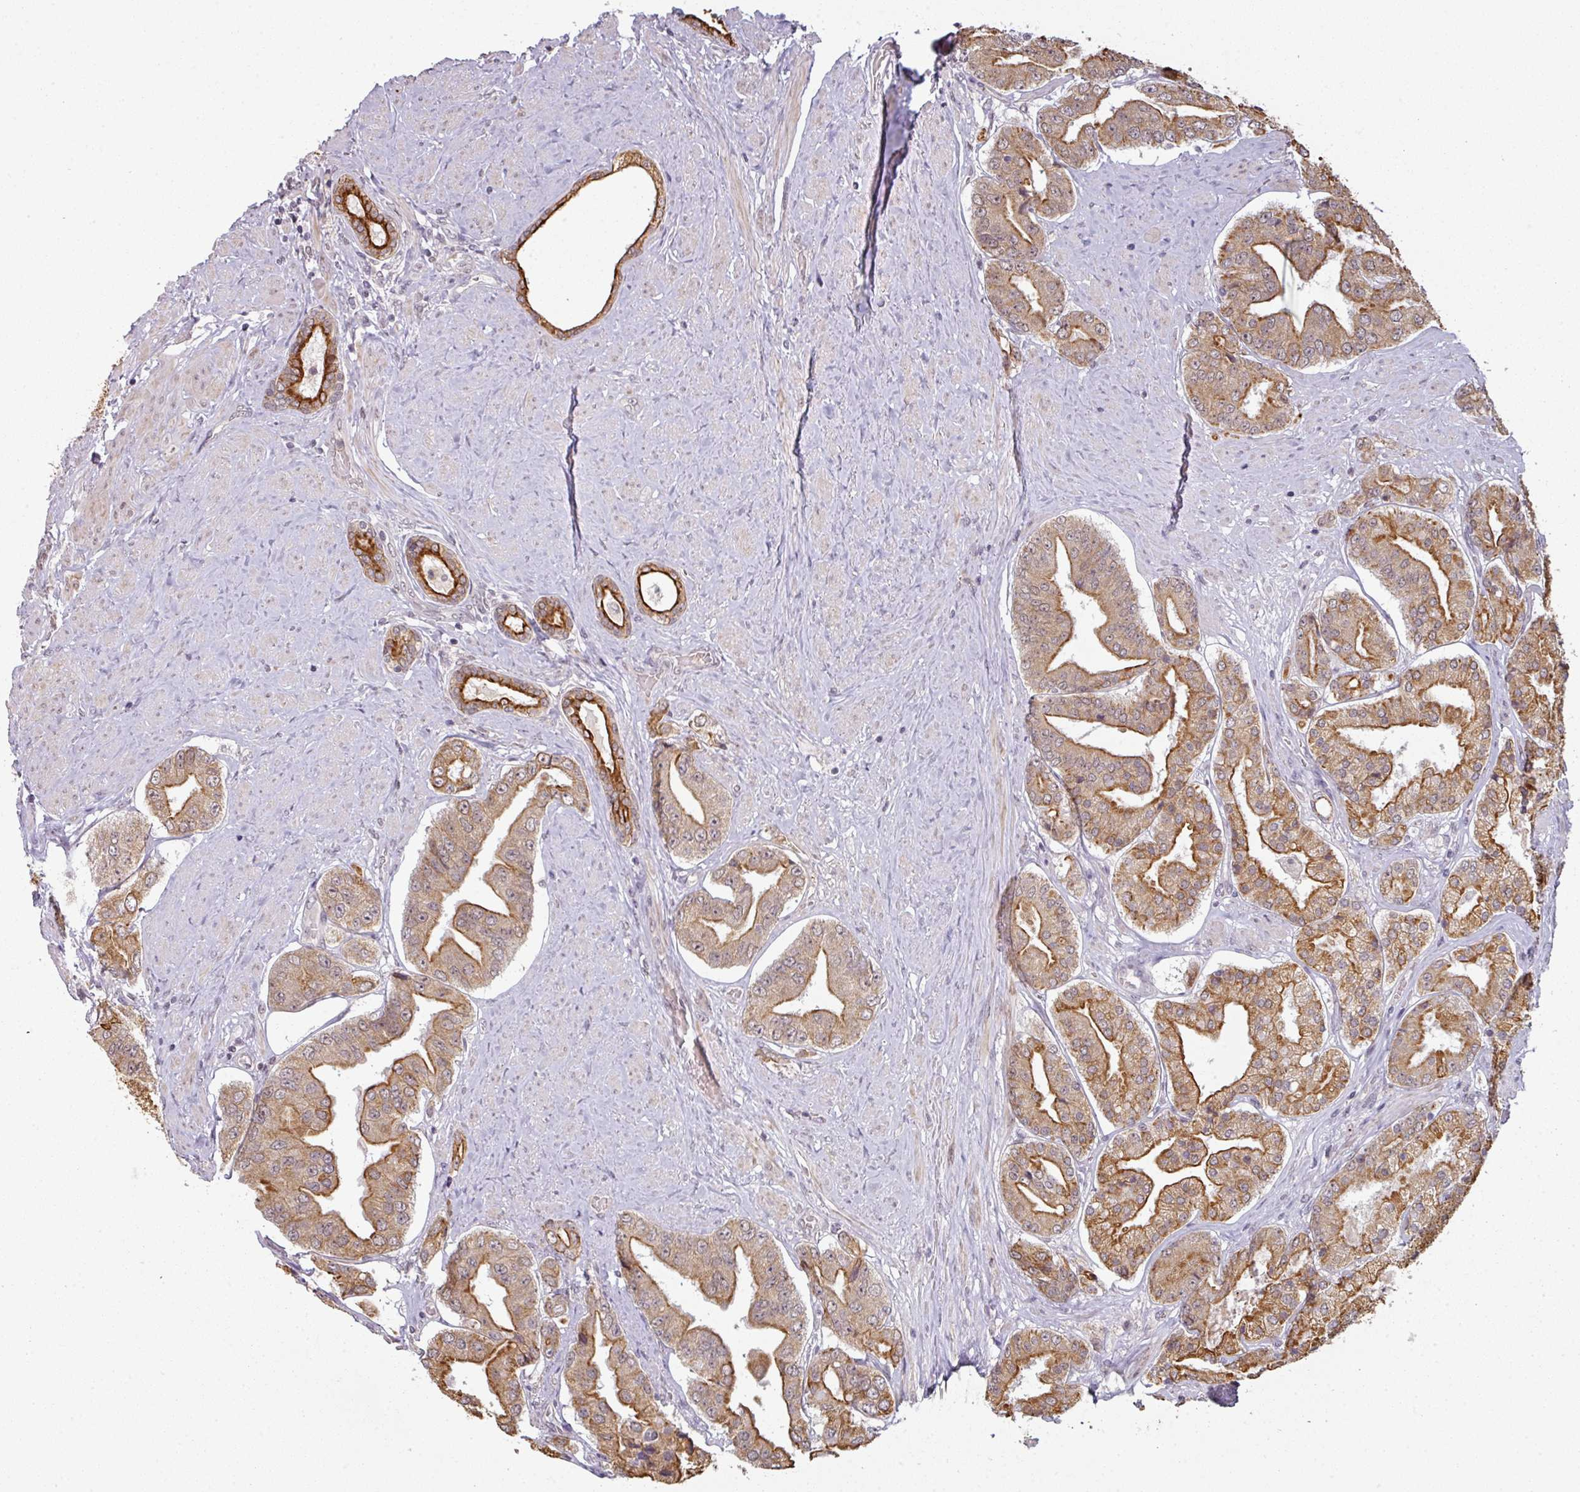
{"staining": {"intensity": "moderate", "quantity": ">75%", "location": "cytoplasmic/membranous"}, "tissue": "prostate cancer", "cell_type": "Tumor cells", "image_type": "cancer", "snomed": [{"axis": "morphology", "description": "Adenocarcinoma, High grade"}, {"axis": "topography", "description": "Prostate"}], "caption": "A brown stain labels moderate cytoplasmic/membranous staining of a protein in prostate adenocarcinoma (high-grade) tumor cells.", "gene": "GTF2H3", "patient": {"sex": "male", "age": 63}}